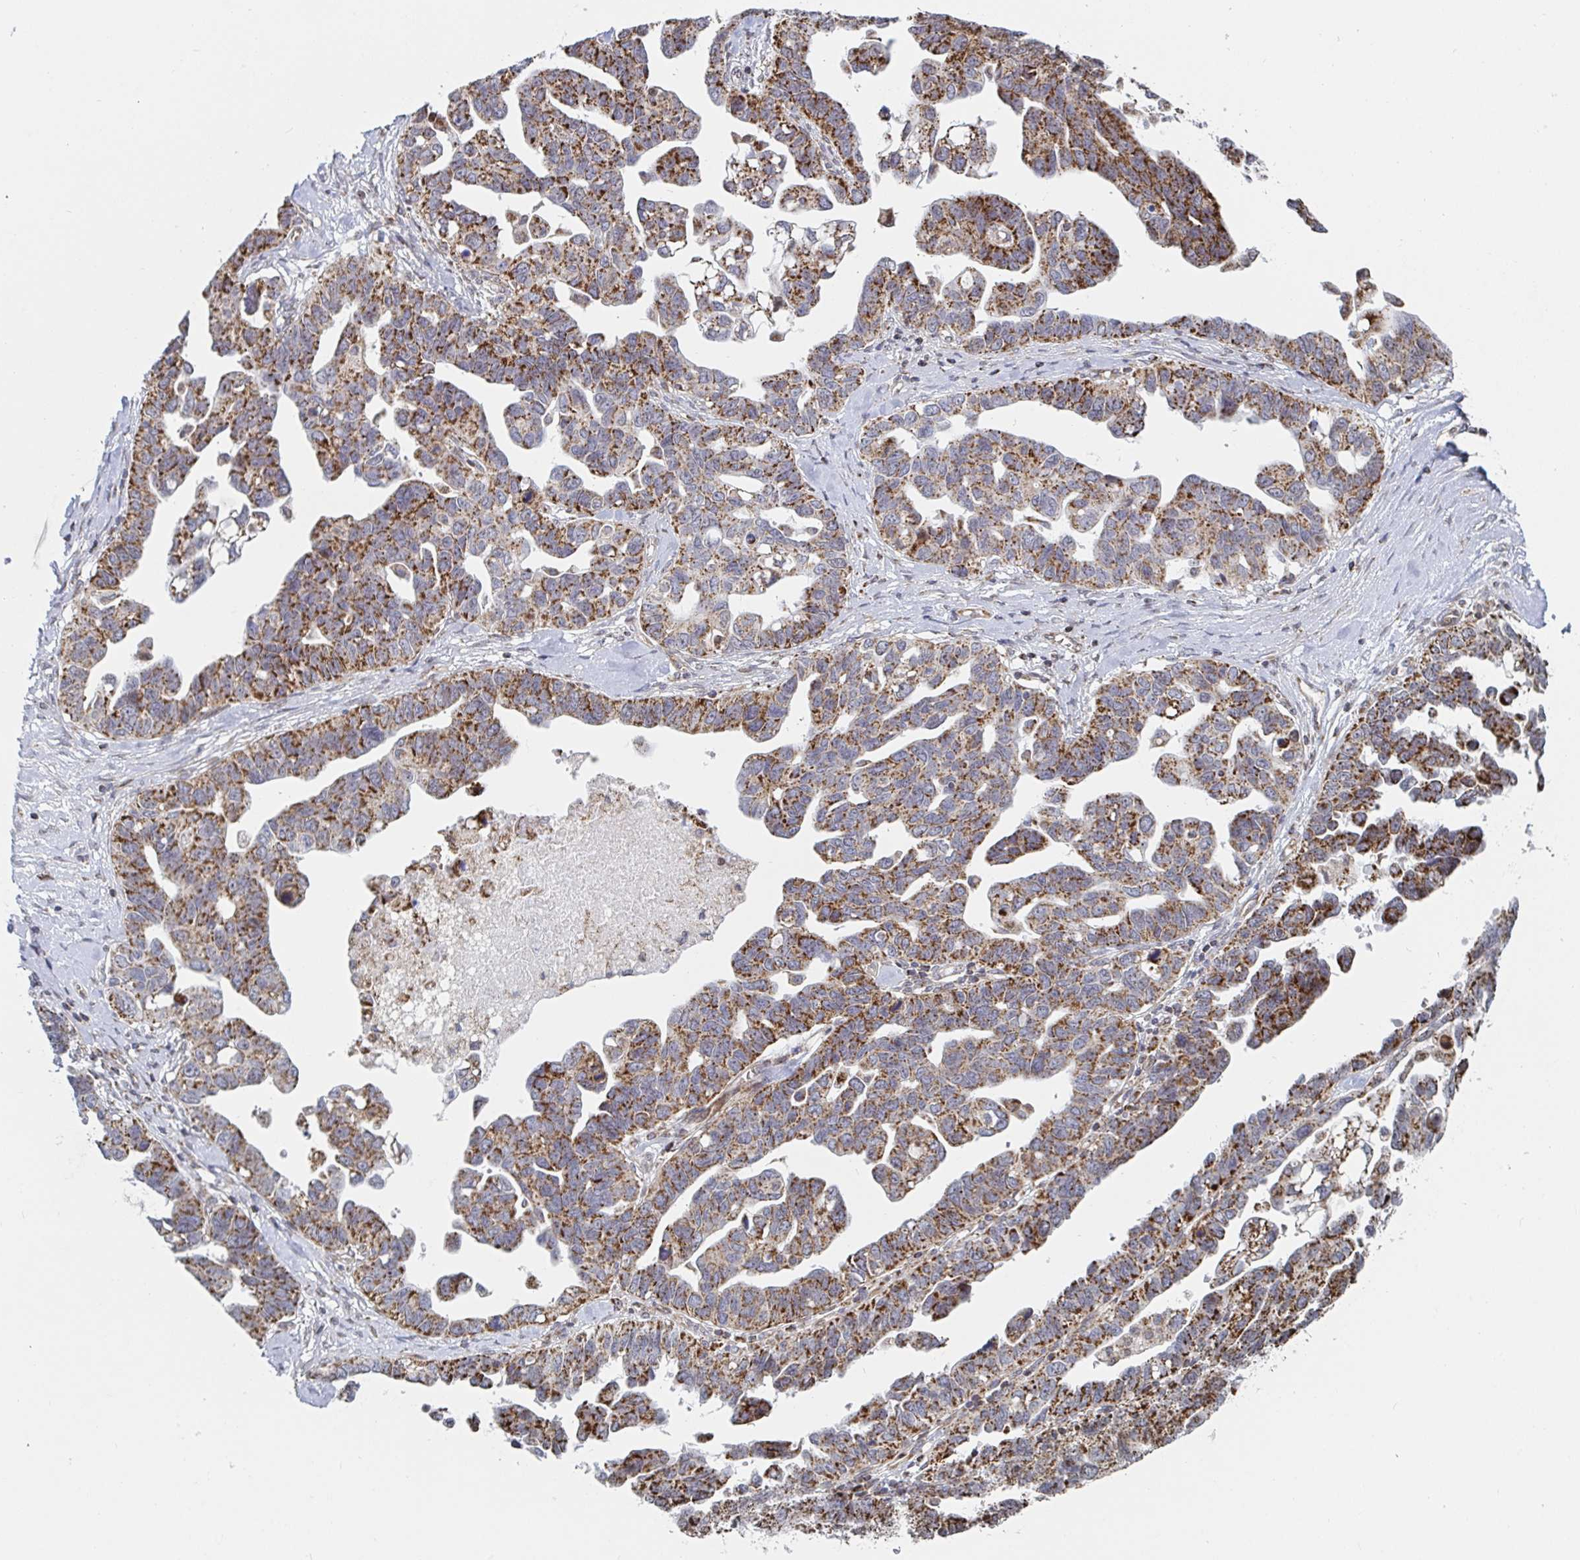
{"staining": {"intensity": "moderate", "quantity": ">75%", "location": "cytoplasmic/membranous"}, "tissue": "ovarian cancer", "cell_type": "Tumor cells", "image_type": "cancer", "snomed": [{"axis": "morphology", "description": "Cystadenocarcinoma, serous, NOS"}, {"axis": "topography", "description": "Ovary"}], "caption": "Tumor cells exhibit medium levels of moderate cytoplasmic/membranous positivity in about >75% of cells in human ovarian cancer.", "gene": "STARD8", "patient": {"sex": "female", "age": 69}}